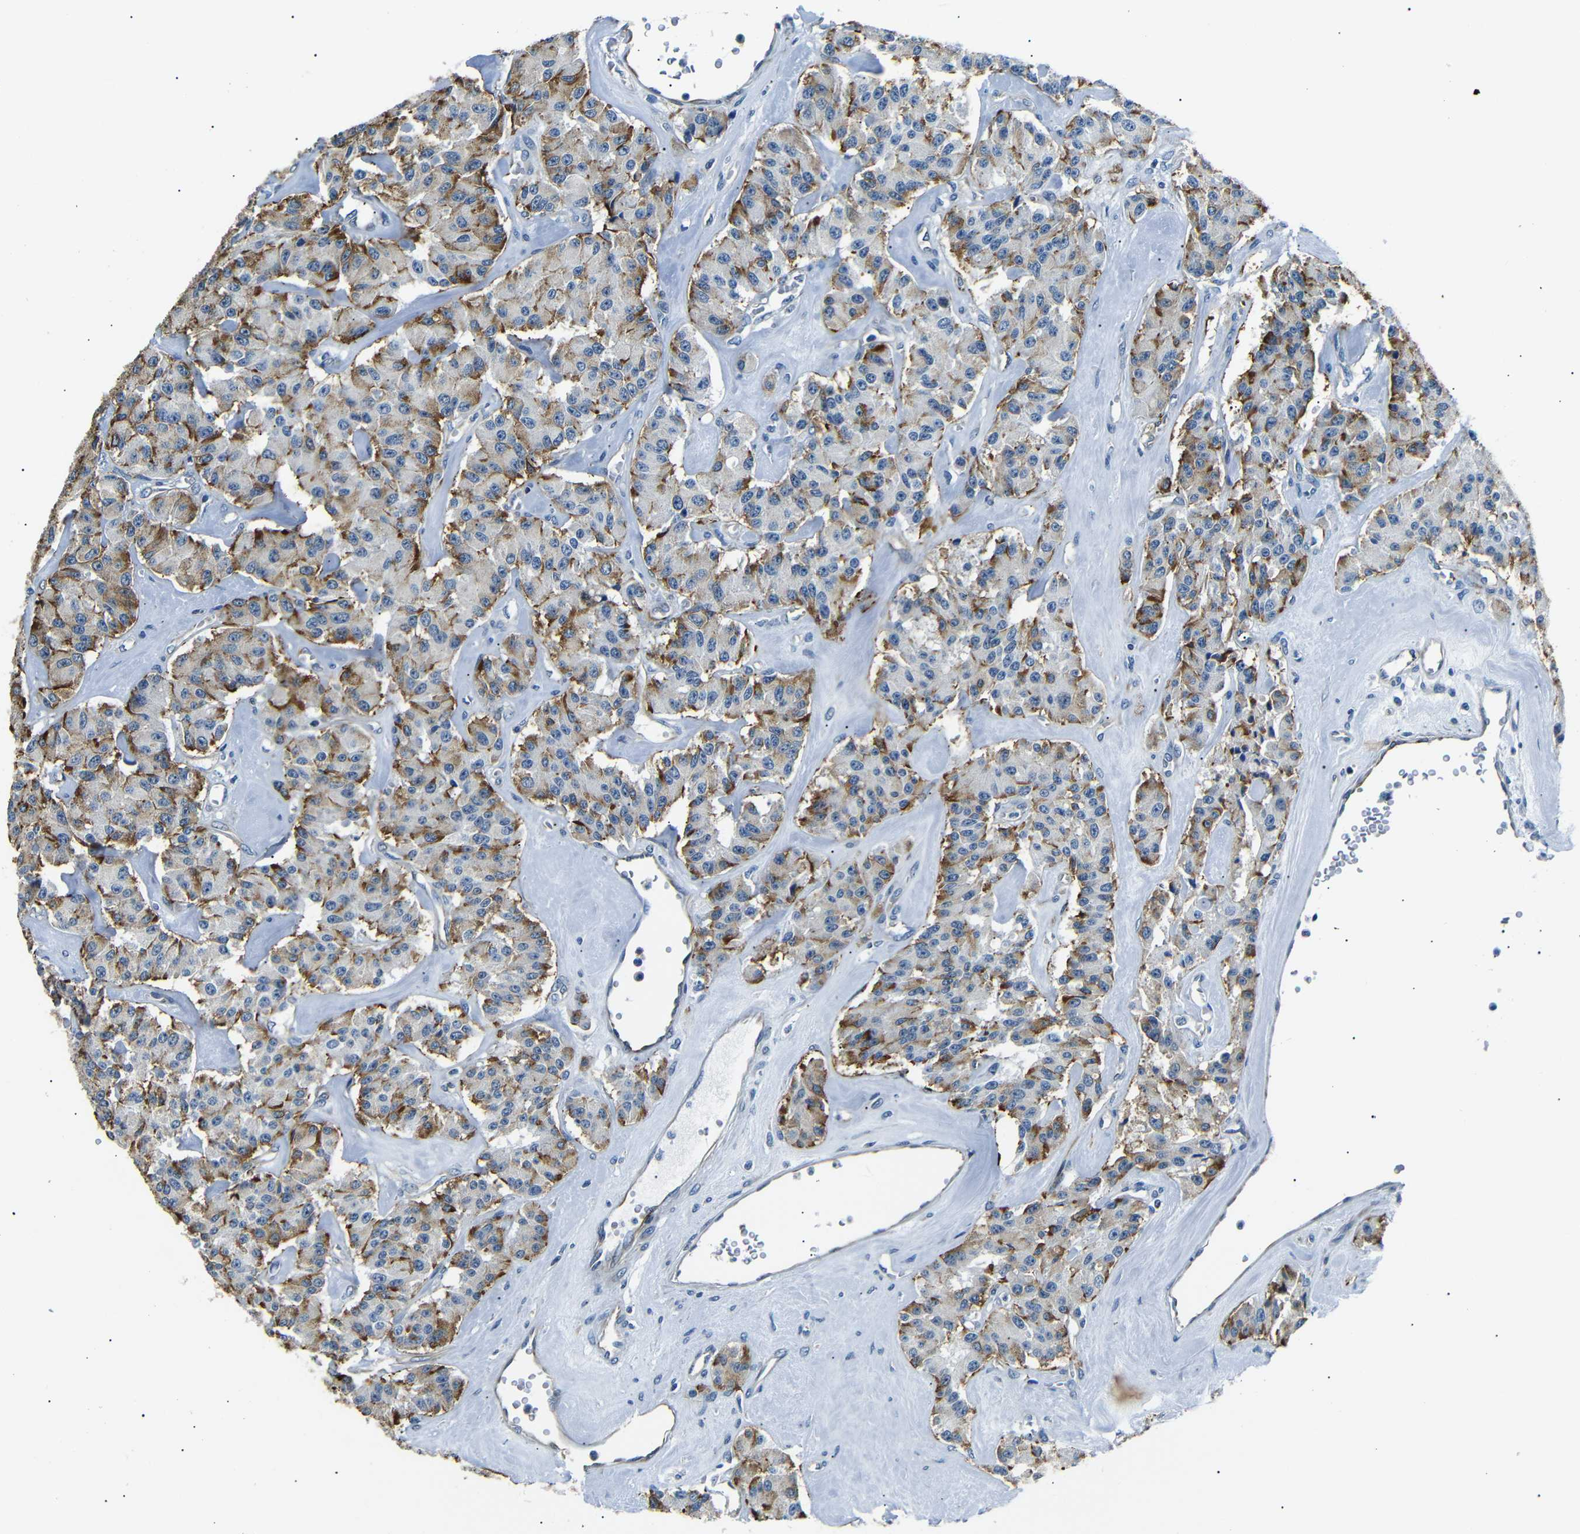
{"staining": {"intensity": "moderate", "quantity": "25%-75%", "location": "cytoplasmic/membranous"}, "tissue": "carcinoid", "cell_type": "Tumor cells", "image_type": "cancer", "snomed": [{"axis": "morphology", "description": "Carcinoid, malignant, NOS"}, {"axis": "topography", "description": "Pancreas"}], "caption": "Brown immunohistochemical staining in human malignant carcinoid shows moderate cytoplasmic/membranous expression in approximately 25%-75% of tumor cells.", "gene": "TAFA1", "patient": {"sex": "male", "age": 41}}